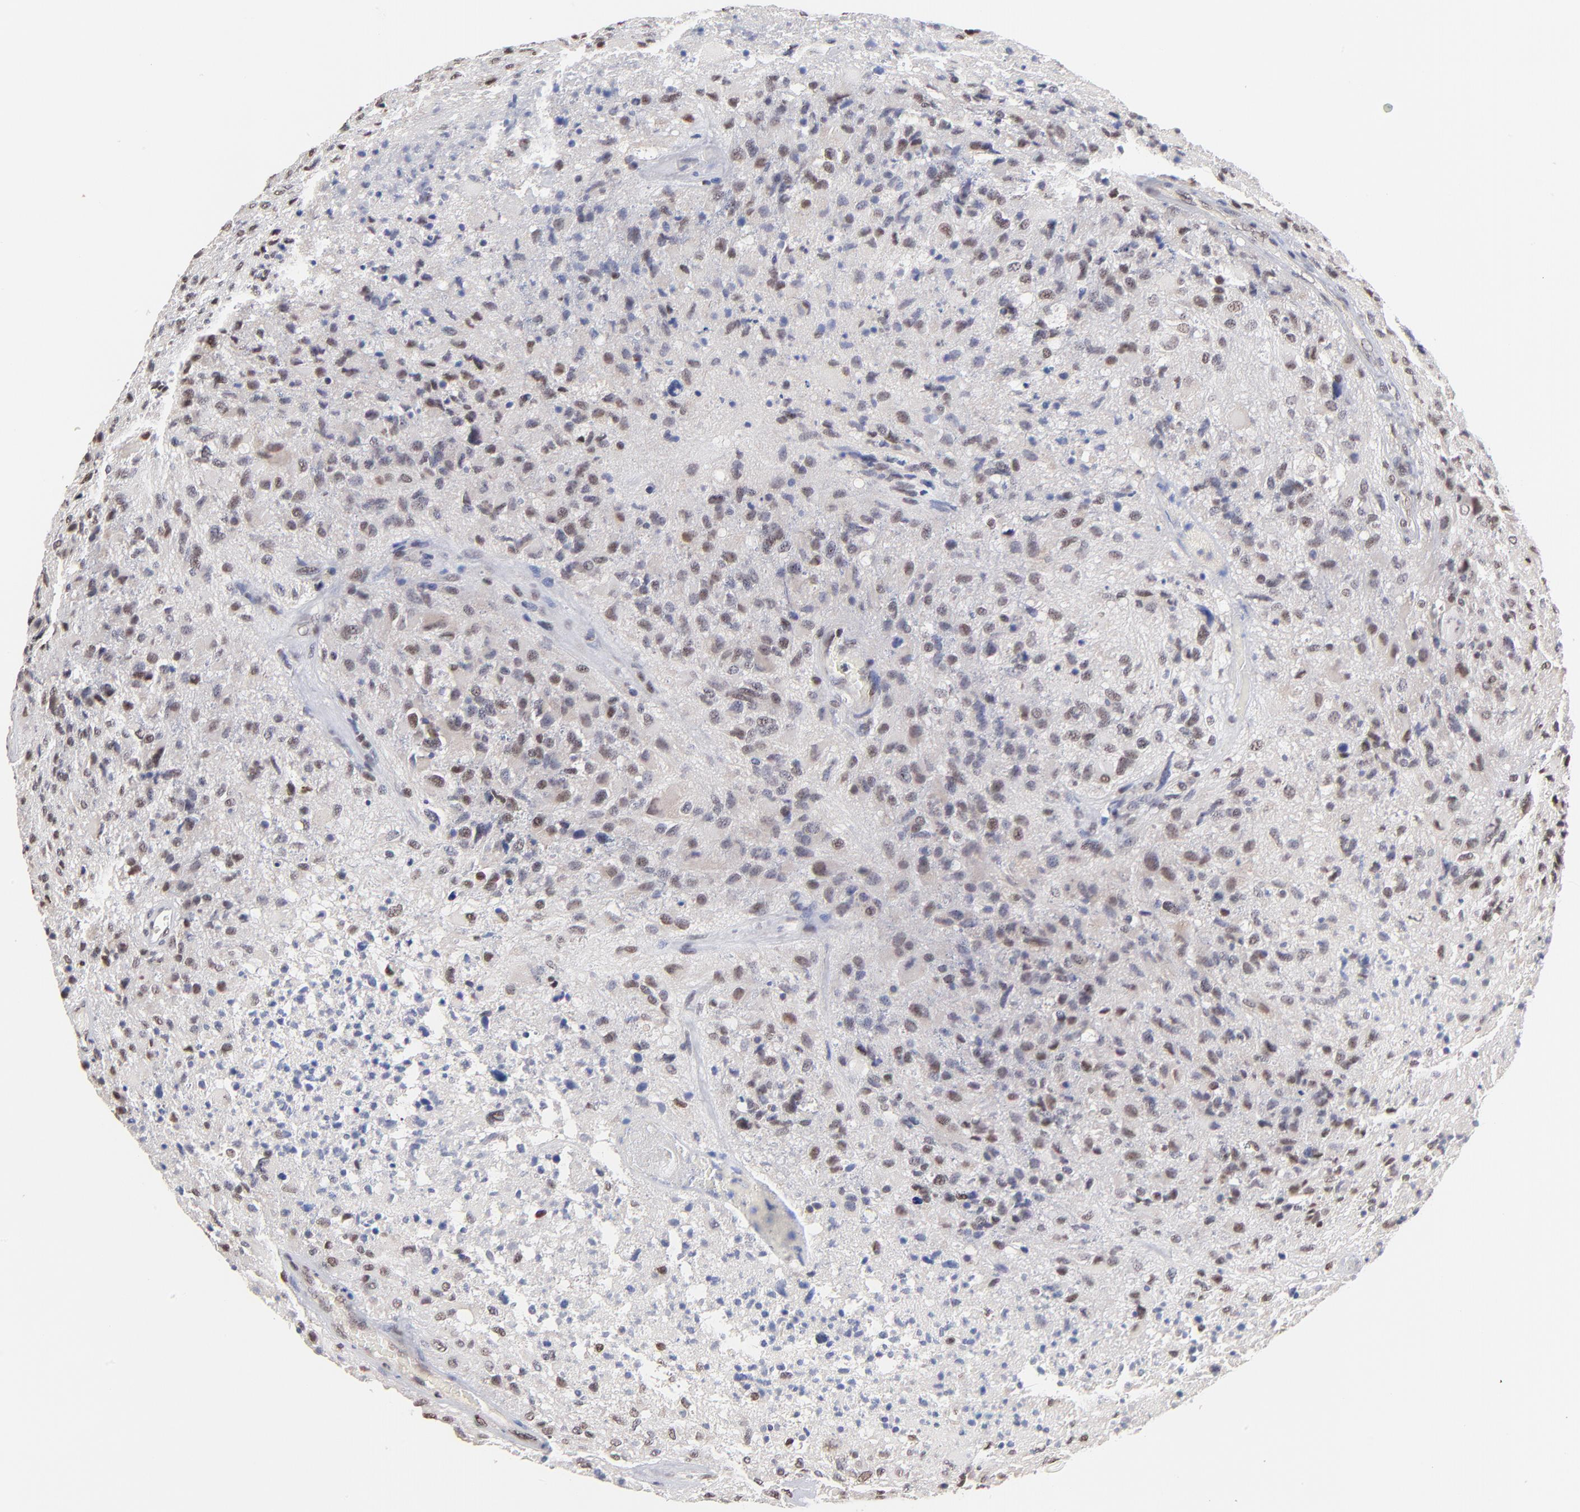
{"staining": {"intensity": "weak", "quantity": "25%-75%", "location": "nuclear"}, "tissue": "glioma", "cell_type": "Tumor cells", "image_type": "cancer", "snomed": [{"axis": "morphology", "description": "Glioma, malignant, High grade"}, {"axis": "topography", "description": "Brain"}], "caption": "The immunohistochemical stain shows weak nuclear expression in tumor cells of glioma tissue.", "gene": "DSN1", "patient": {"sex": "male", "age": 69}}